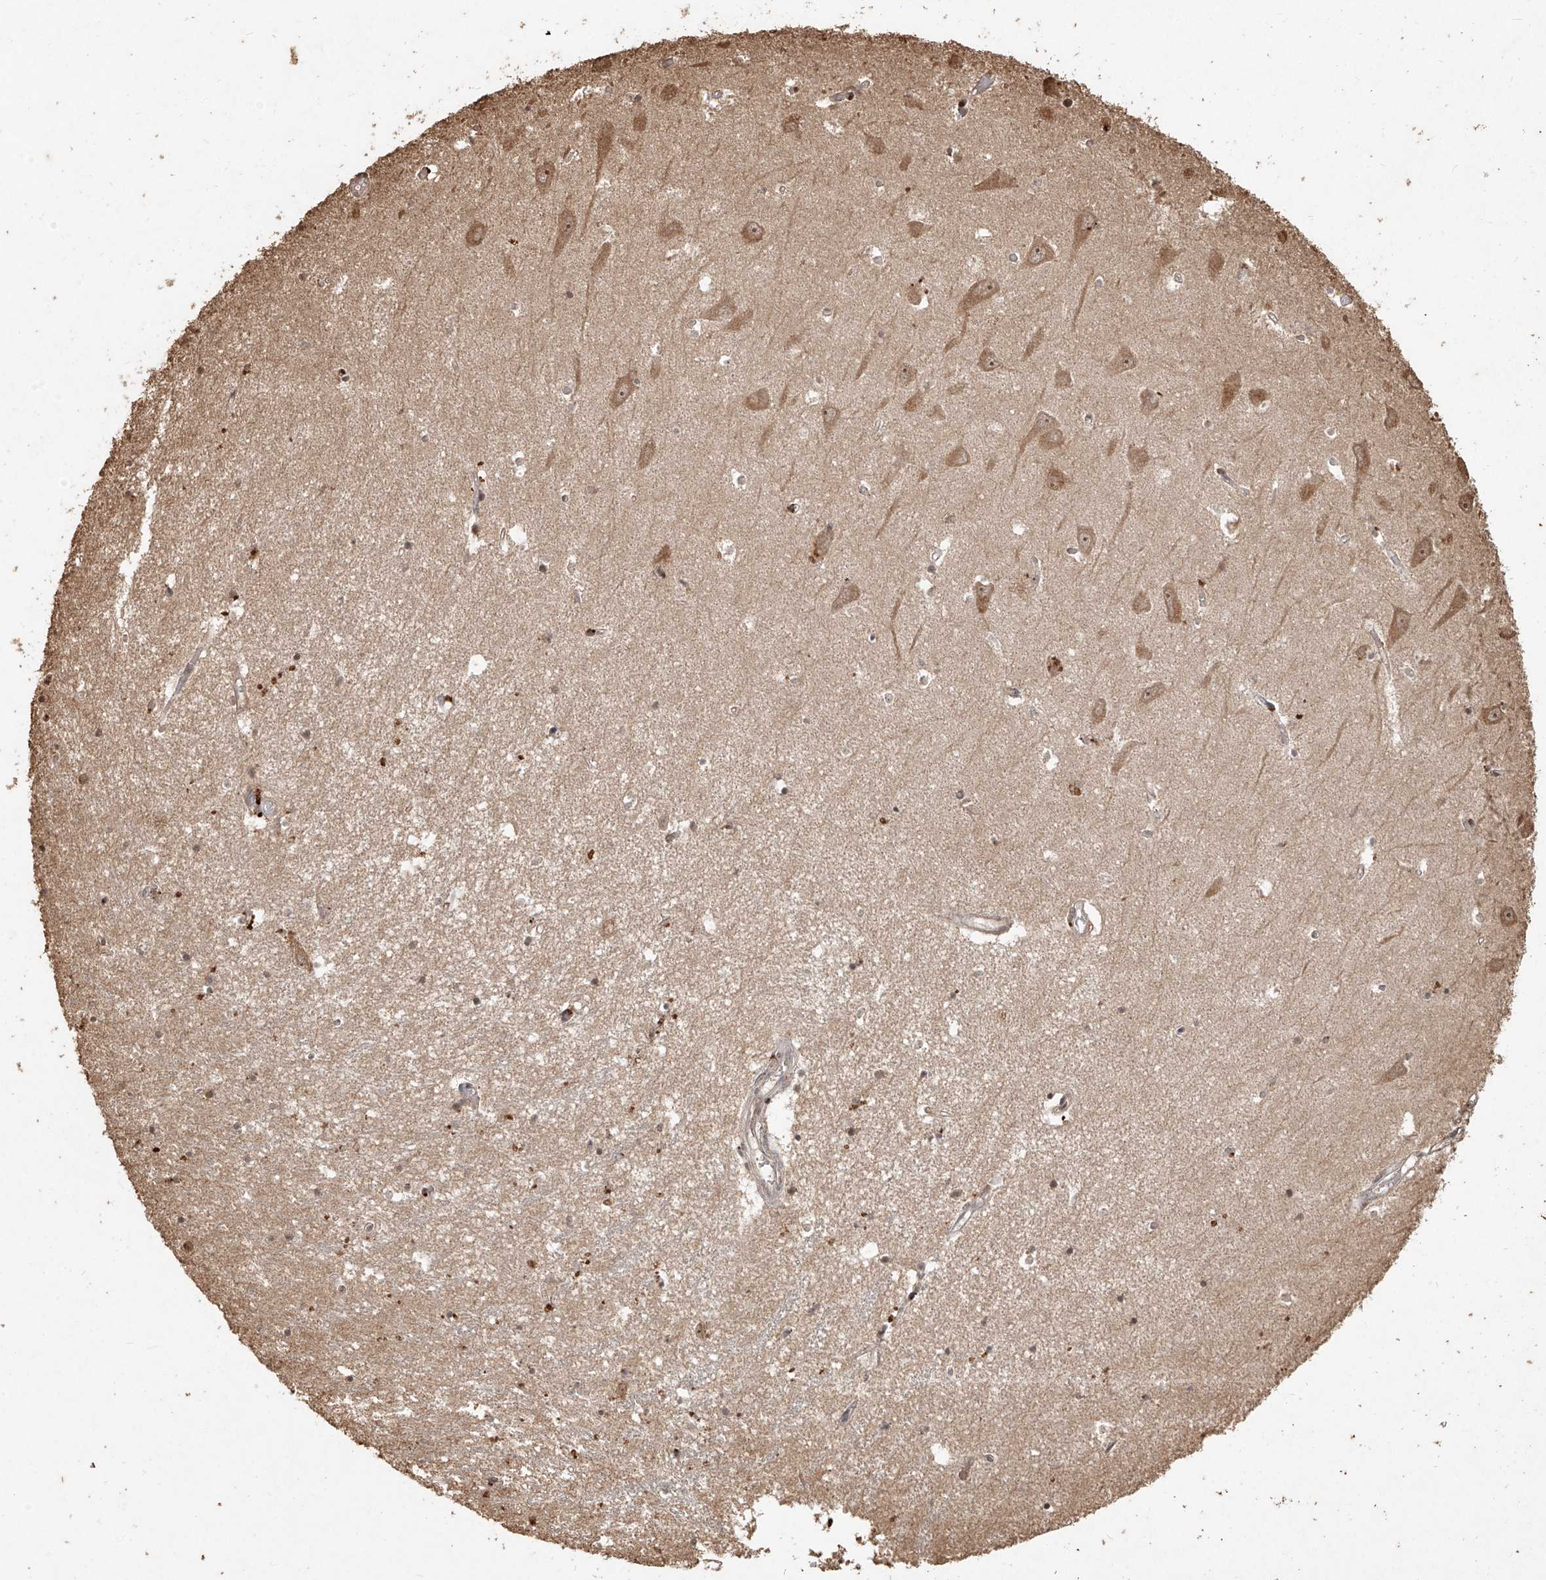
{"staining": {"intensity": "moderate", "quantity": ">75%", "location": "cytoplasmic/membranous,nuclear"}, "tissue": "hippocampus", "cell_type": "Glial cells", "image_type": "normal", "snomed": [{"axis": "morphology", "description": "Normal tissue, NOS"}, {"axis": "topography", "description": "Hippocampus"}], "caption": "Immunohistochemical staining of unremarkable hippocampus displays medium levels of moderate cytoplasmic/membranous,nuclear expression in approximately >75% of glial cells.", "gene": "UBE2K", "patient": {"sex": "male", "age": 70}}